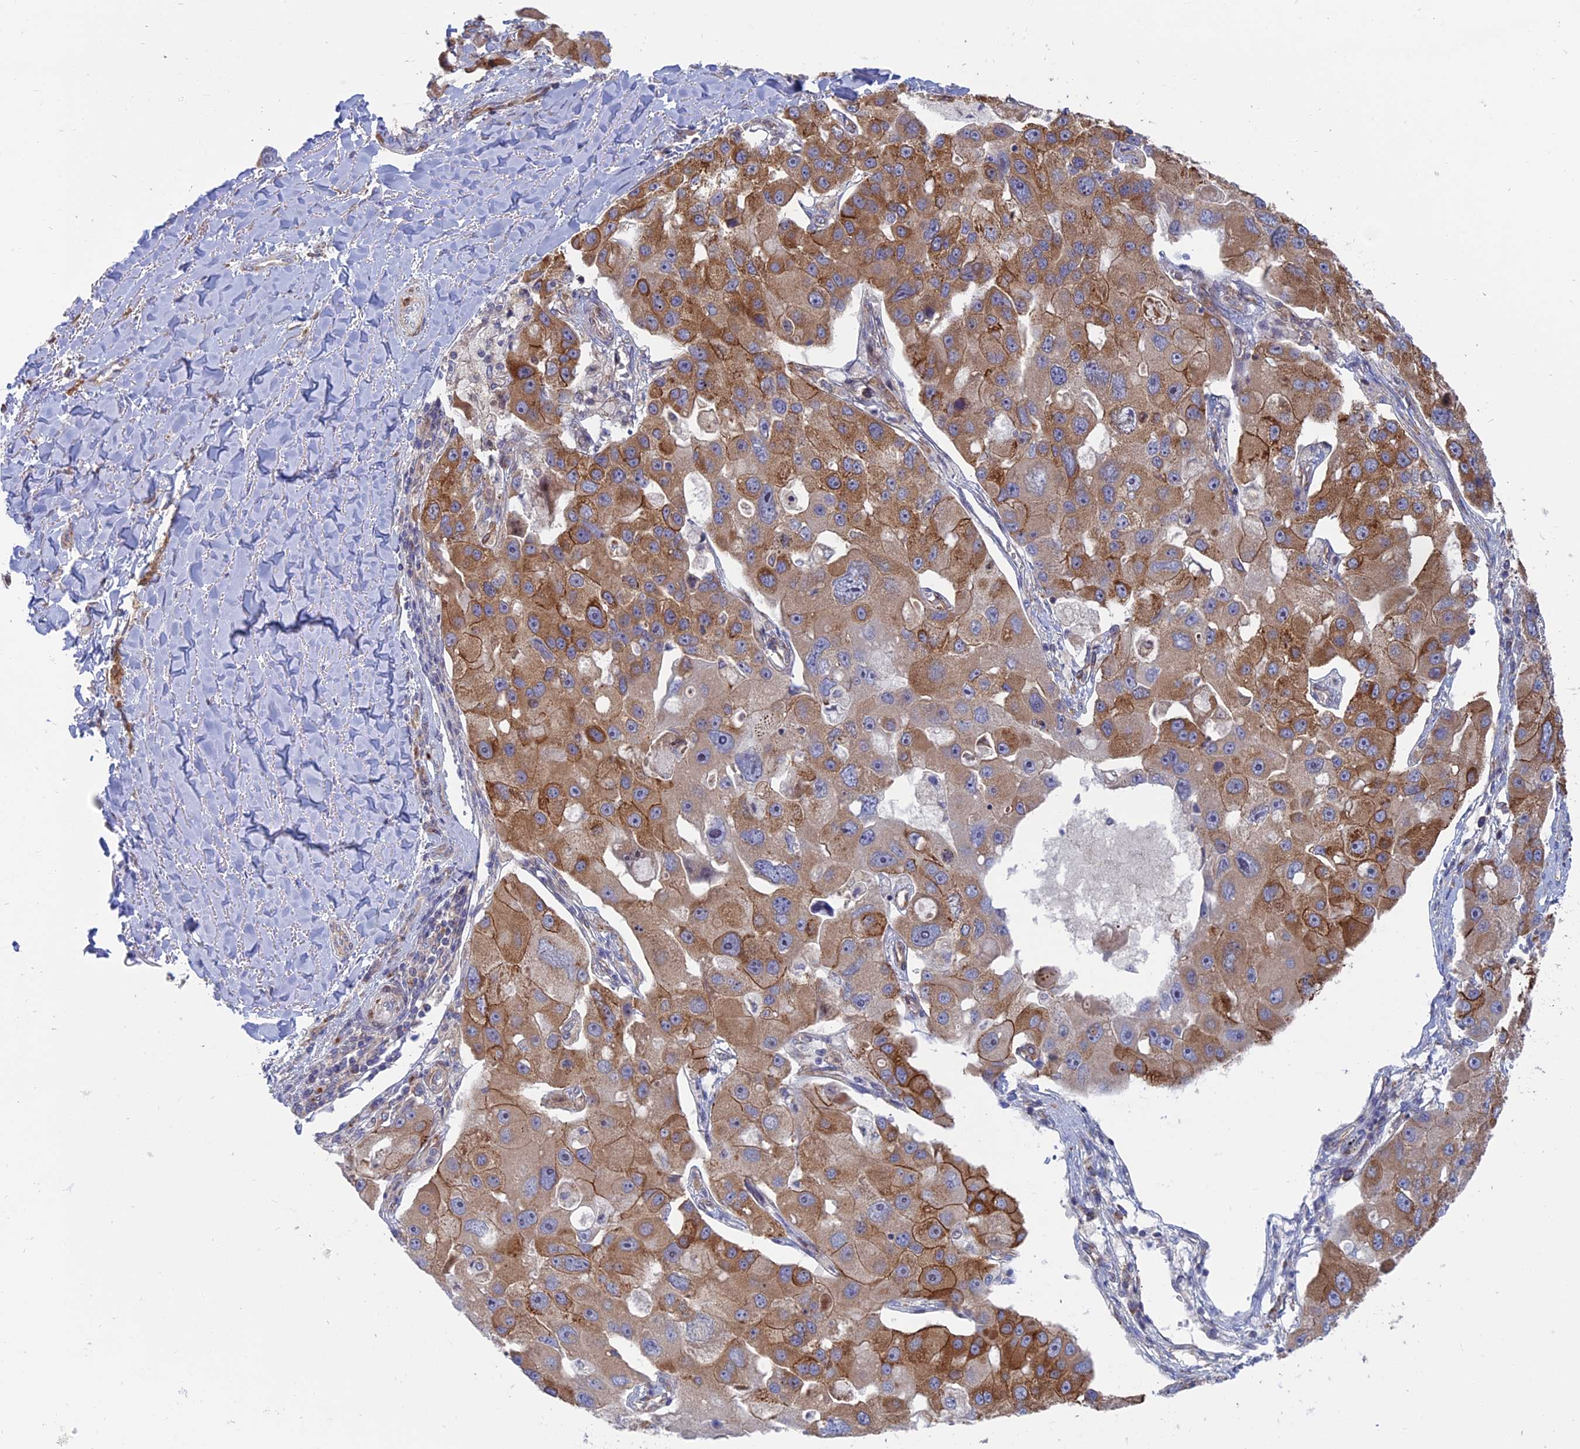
{"staining": {"intensity": "strong", "quantity": "25%-75%", "location": "cytoplasmic/membranous"}, "tissue": "lung cancer", "cell_type": "Tumor cells", "image_type": "cancer", "snomed": [{"axis": "morphology", "description": "Adenocarcinoma, NOS"}, {"axis": "topography", "description": "Lung"}], "caption": "Strong cytoplasmic/membranous positivity for a protein is identified in about 25%-75% of tumor cells of lung adenocarcinoma using immunohistochemistry (IHC).", "gene": "TBC1D30", "patient": {"sex": "female", "age": 54}}